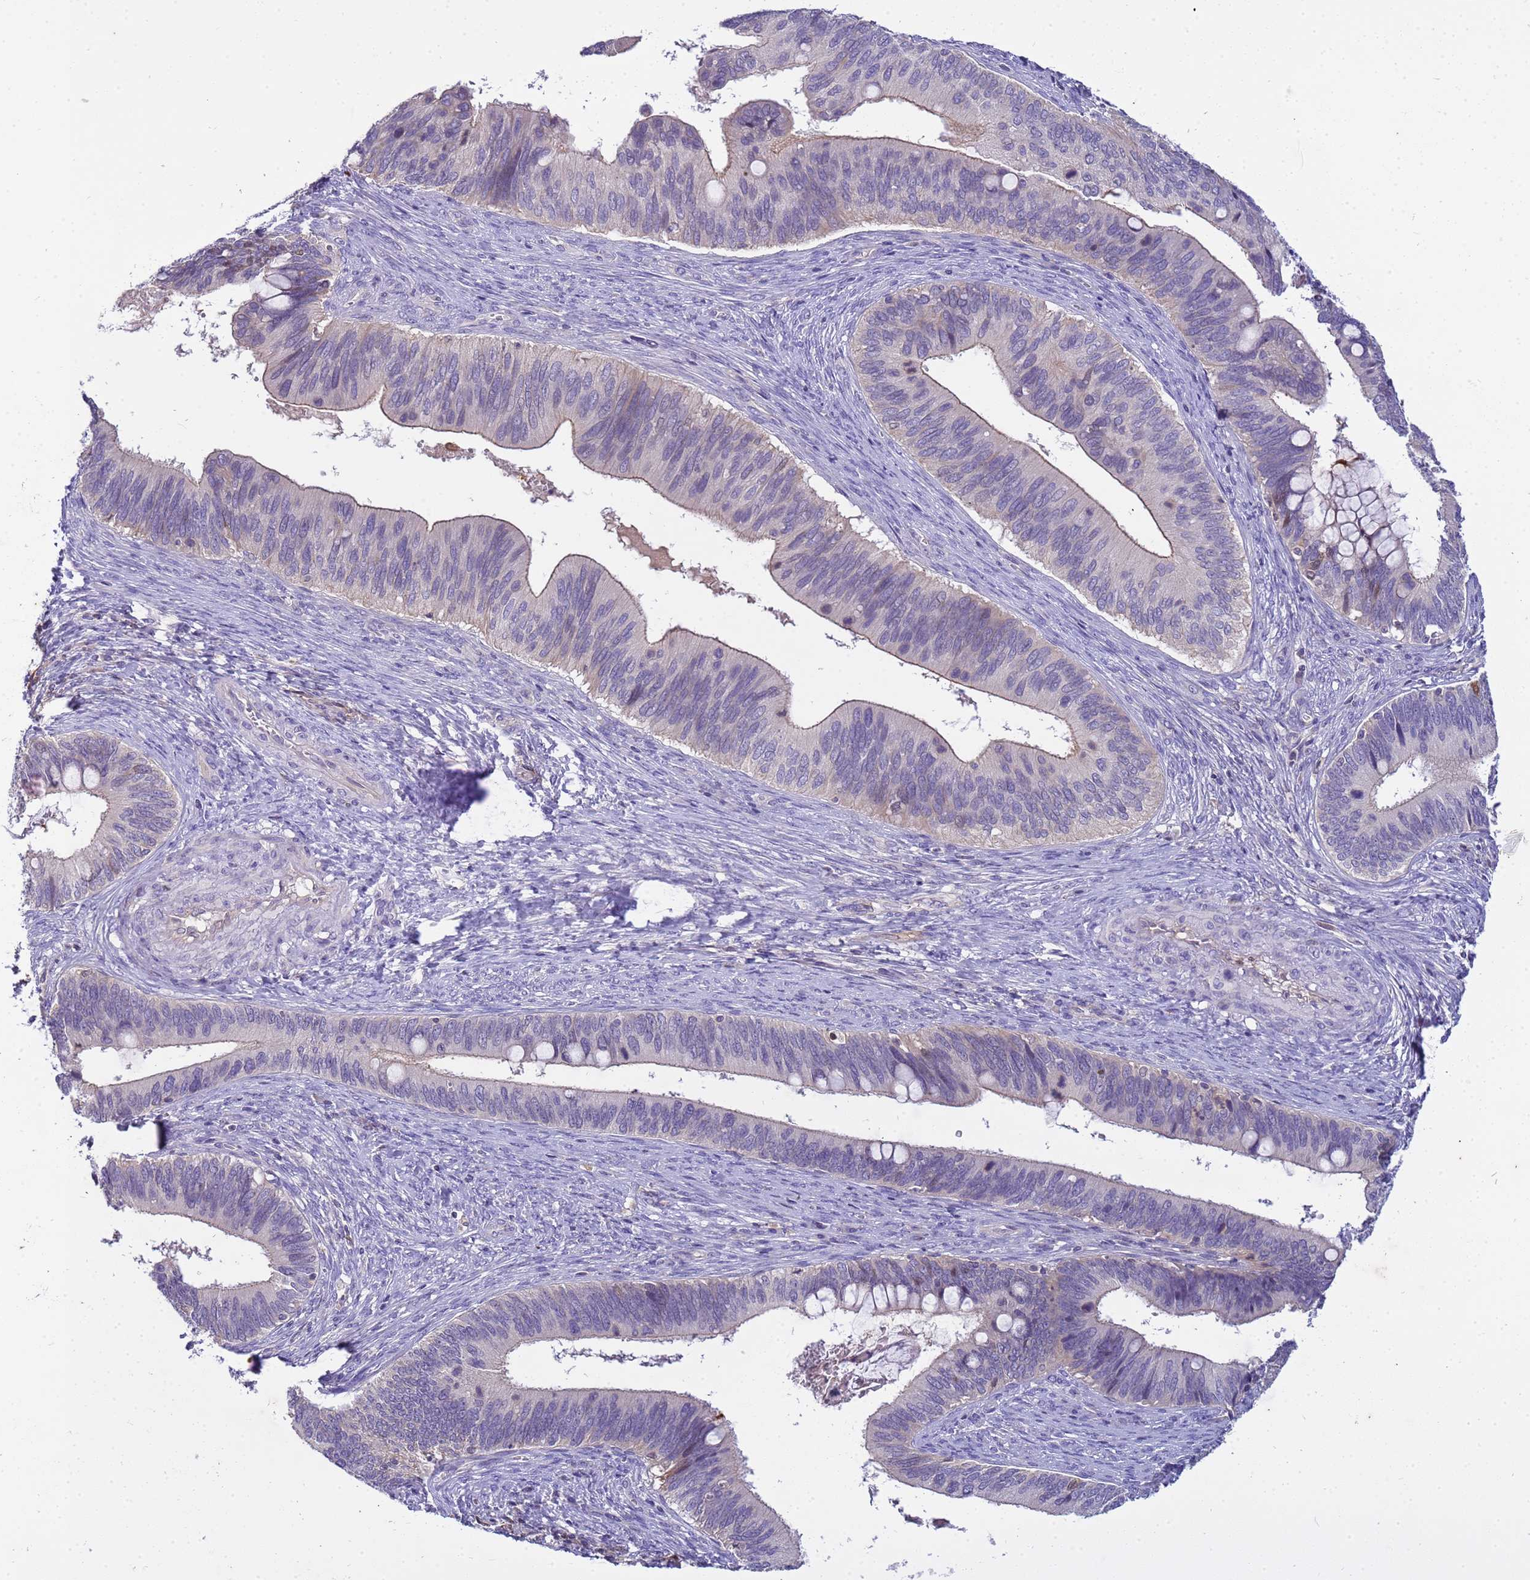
{"staining": {"intensity": "negative", "quantity": "none", "location": "none"}, "tissue": "cervical cancer", "cell_type": "Tumor cells", "image_type": "cancer", "snomed": [{"axis": "morphology", "description": "Adenocarcinoma, NOS"}, {"axis": "topography", "description": "Cervix"}], "caption": "This is an immunohistochemistry histopathology image of human cervical cancer (adenocarcinoma). There is no staining in tumor cells.", "gene": "PLCXD3", "patient": {"sex": "female", "age": 42}}